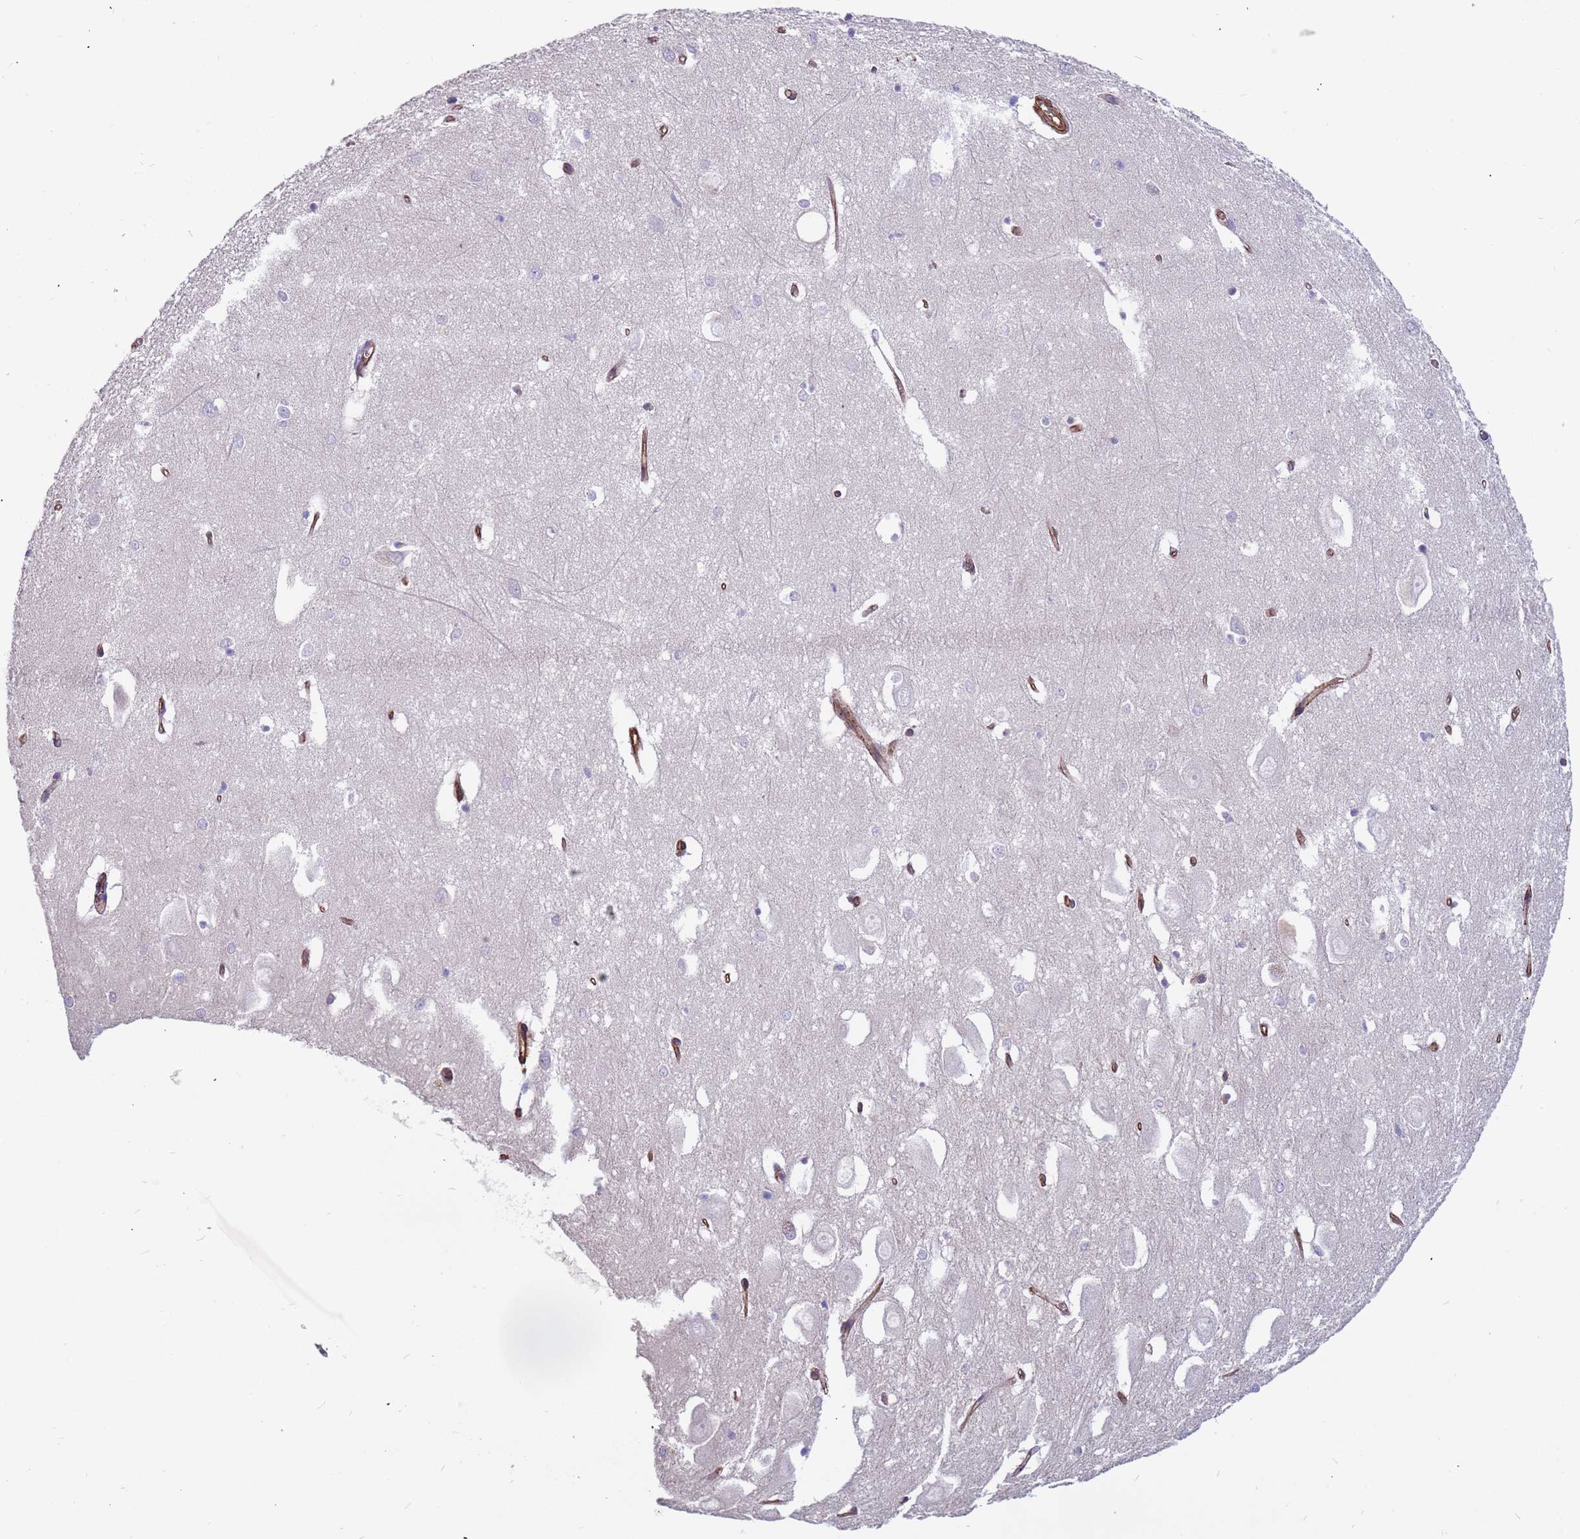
{"staining": {"intensity": "negative", "quantity": "none", "location": "none"}, "tissue": "hippocampus", "cell_type": "Glial cells", "image_type": "normal", "snomed": [{"axis": "morphology", "description": "Normal tissue, NOS"}, {"axis": "topography", "description": "Hippocampus"}], "caption": "Protein analysis of normal hippocampus displays no significant staining in glial cells. (DAB (3,3'-diaminobenzidine) immunohistochemistry, high magnification).", "gene": "EHD2", "patient": {"sex": "female", "age": 64}}